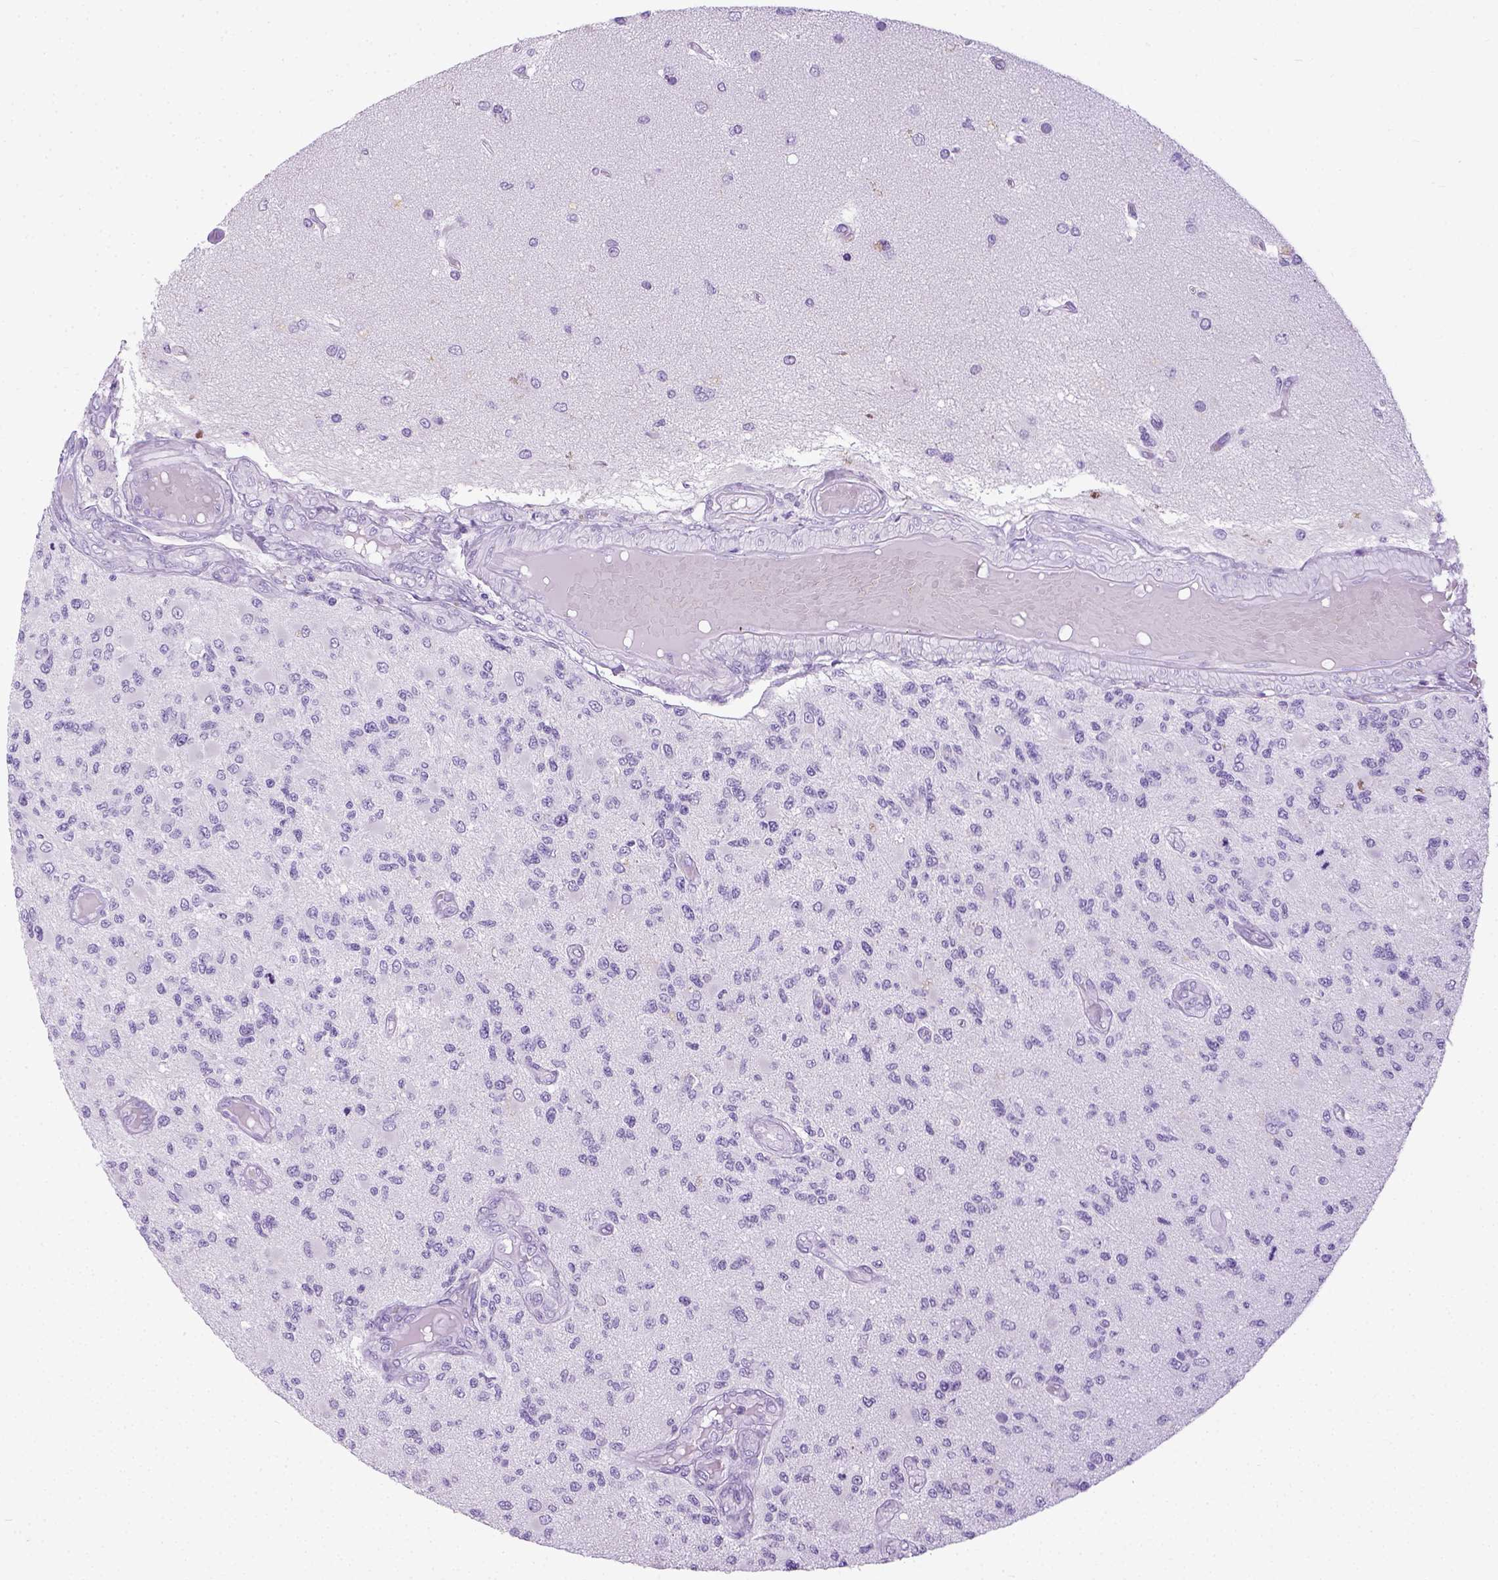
{"staining": {"intensity": "negative", "quantity": "none", "location": "none"}, "tissue": "glioma", "cell_type": "Tumor cells", "image_type": "cancer", "snomed": [{"axis": "morphology", "description": "Glioma, malignant, High grade"}, {"axis": "topography", "description": "Brain"}], "caption": "Tumor cells are negative for brown protein staining in high-grade glioma (malignant).", "gene": "LGSN", "patient": {"sex": "female", "age": 63}}